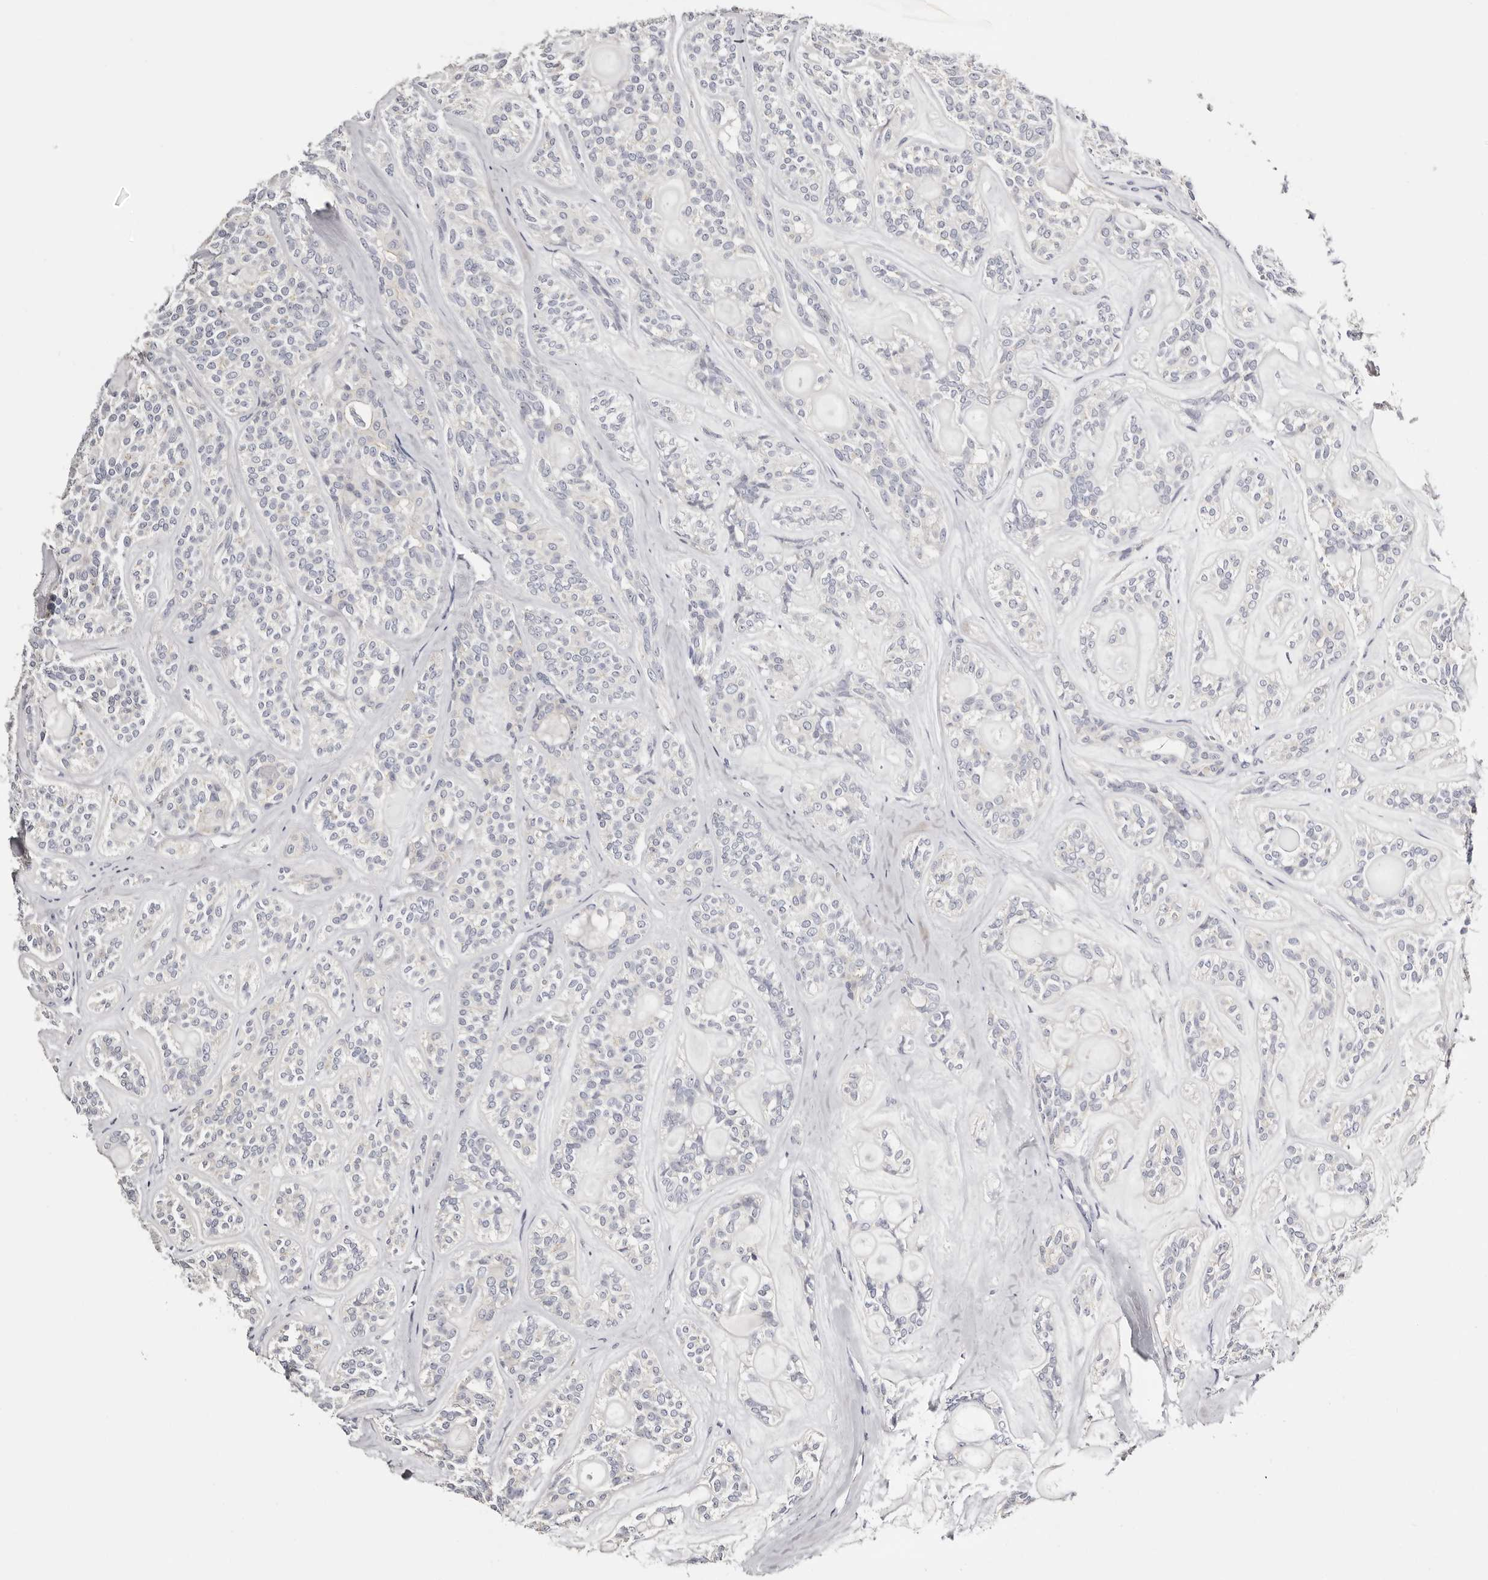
{"staining": {"intensity": "negative", "quantity": "none", "location": "none"}, "tissue": "head and neck cancer", "cell_type": "Tumor cells", "image_type": "cancer", "snomed": [{"axis": "morphology", "description": "Adenocarcinoma, NOS"}, {"axis": "topography", "description": "Head-Neck"}], "caption": "Immunohistochemistry of head and neck adenocarcinoma reveals no positivity in tumor cells. Nuclei are stained in blue.", "gene": "ROM1", "patient": {"sex": "male", "age": 66}}